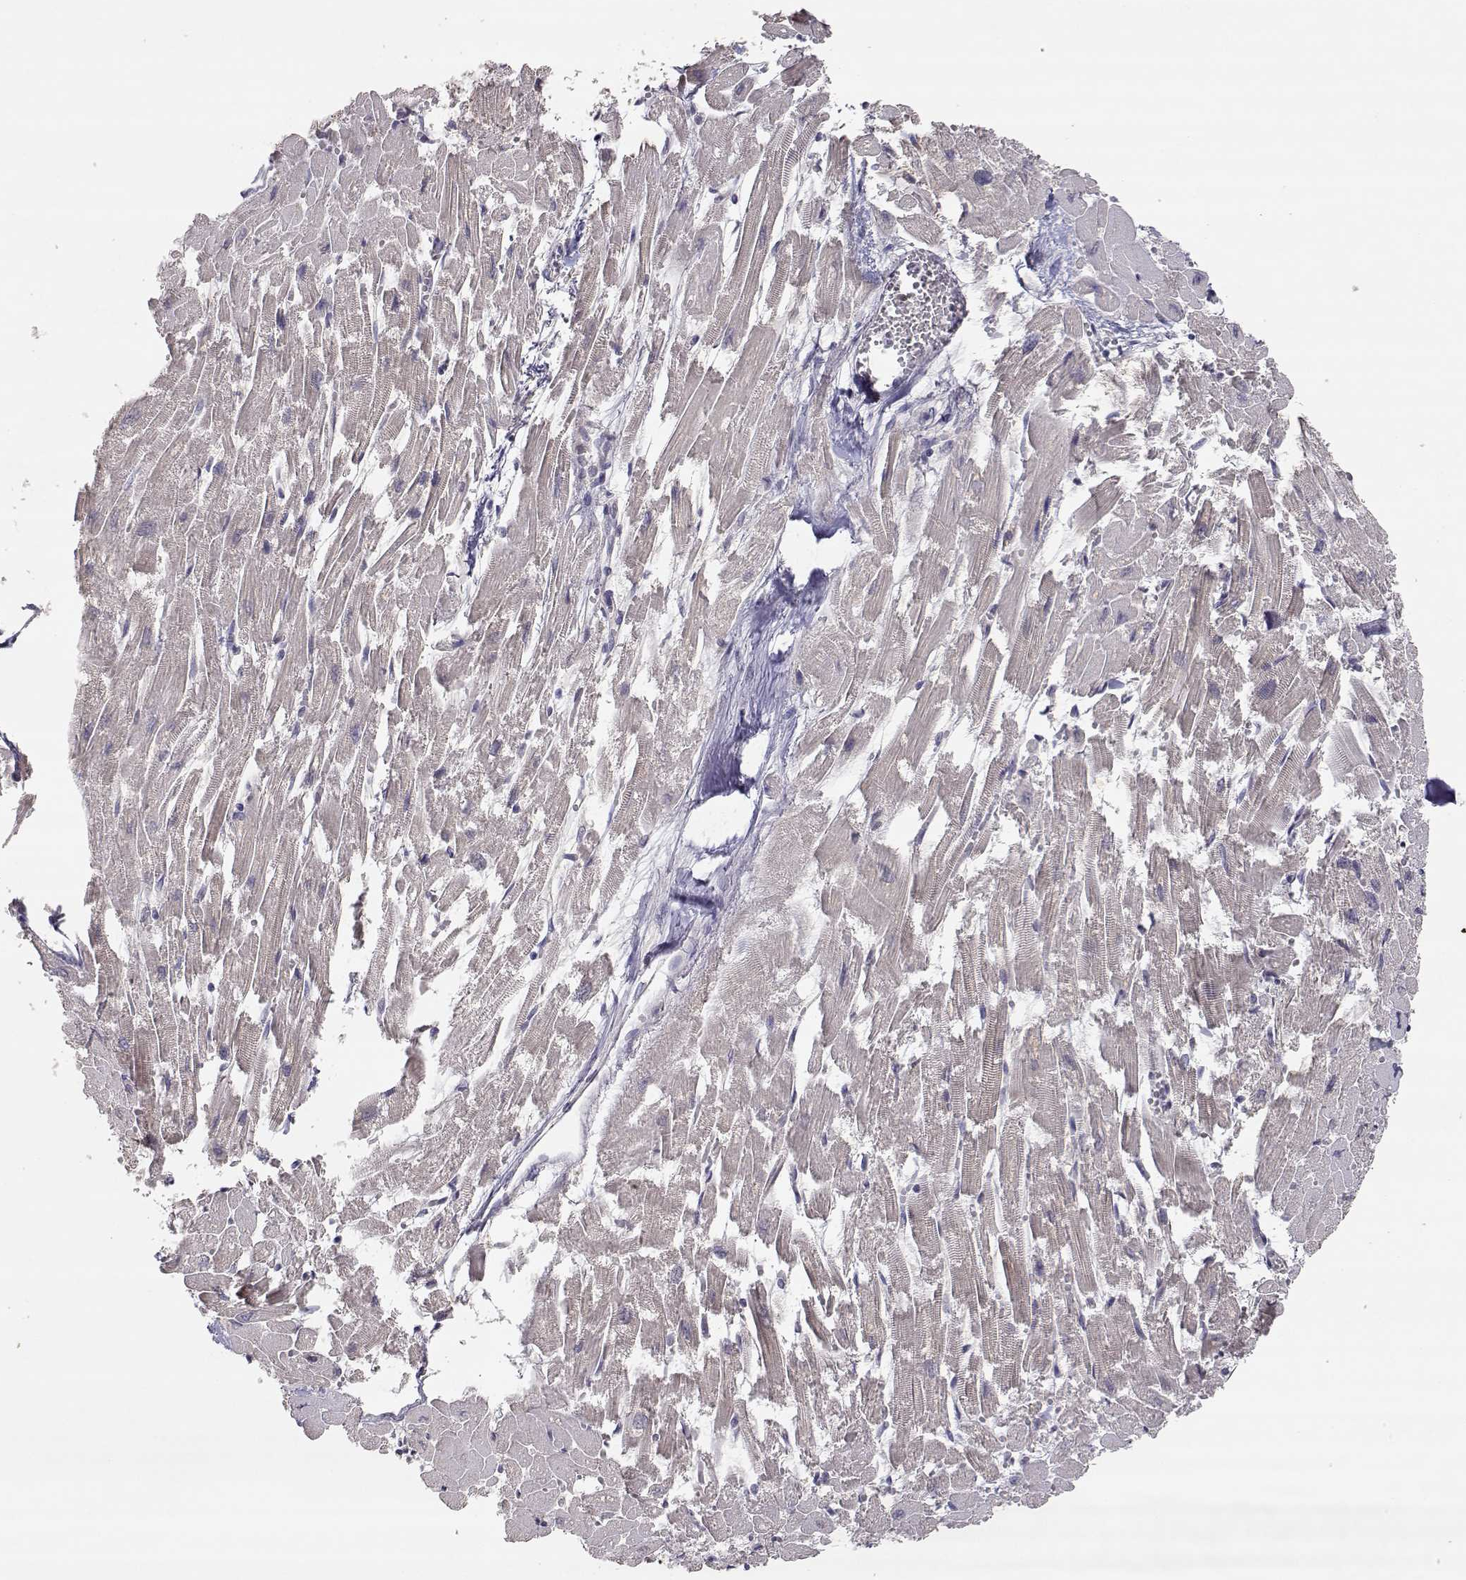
{"staining": {"intensity": "negative", "quantity": "none", "location": "none"}, "tissue": "heart muscle", "cell_type": "Cardiomyocytes", "image_type": "normal", "snomed": [{"axis": "morphology", "description": "Normal tissue, NOS"}, {"axis": "topography", "description": "Heart"}], "caption": "Histopathology image shows no protein positivity in cardiomyocytes of unremarkable heart muscle. (DAB (3,3'-diaminobenzidine) IHC, high magnification).", "gene": "RAD51", "patient": {"sex": "female", "age": 52}}